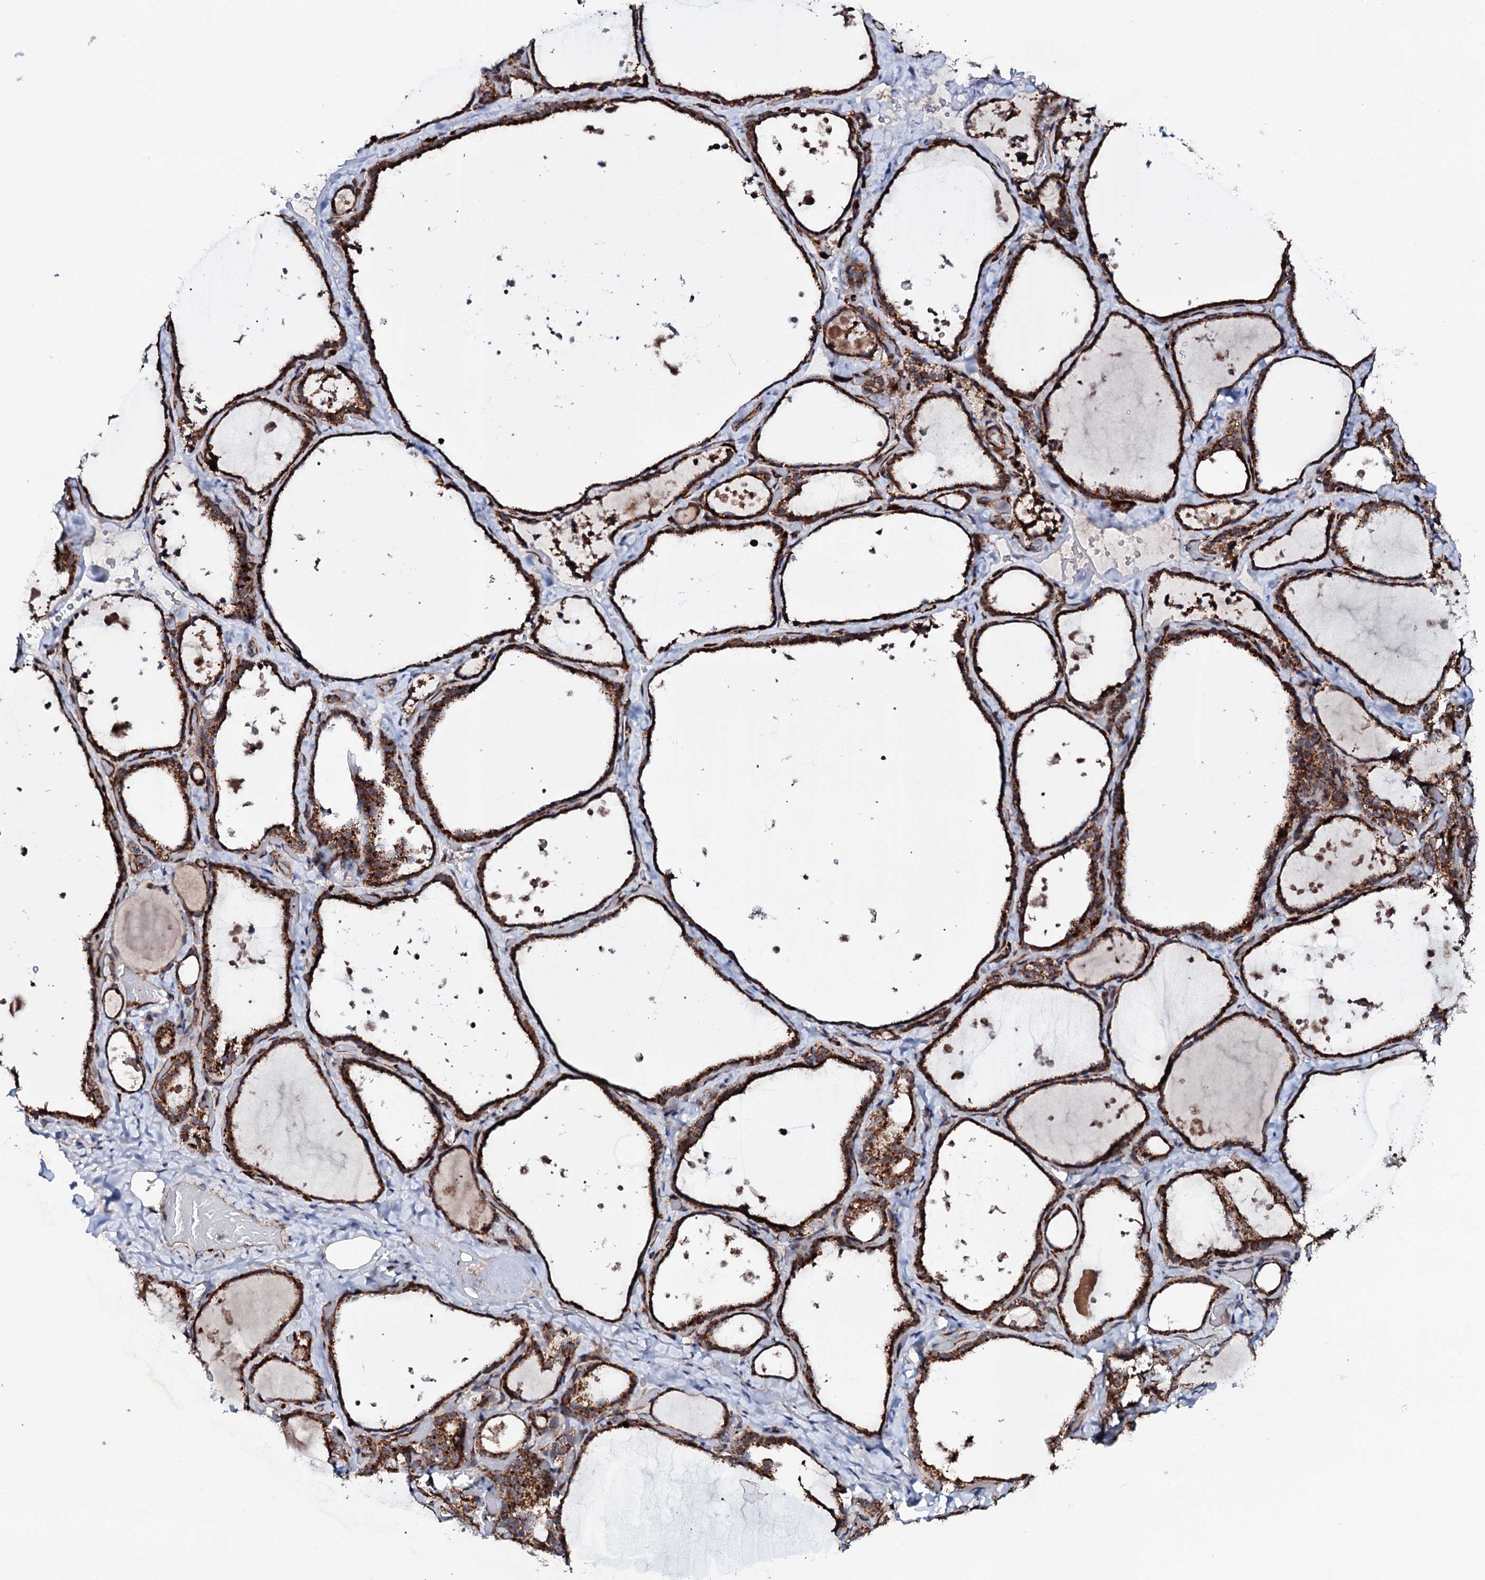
{"staining": {"intensity": "strong", "quantity": ">75%", "location": "cytoplasmic/membranous"}, "tissue": "thyroid gland", "cell_type": "Glandular cells", "image_type": "normal", "snomed": [{"axis": "morphology", "description": "Normal tissue, NOS"}, {"axis": "topography", "description": "Thyroid gland"}], "caption": "Thyroid gland stained for a protein (brown) reveals strong cytoplasmic/membranous positive positivity in about >75% of glandular cells.", "gene": "MTIF3", "patient": {"sex": "female", "age": 44}}